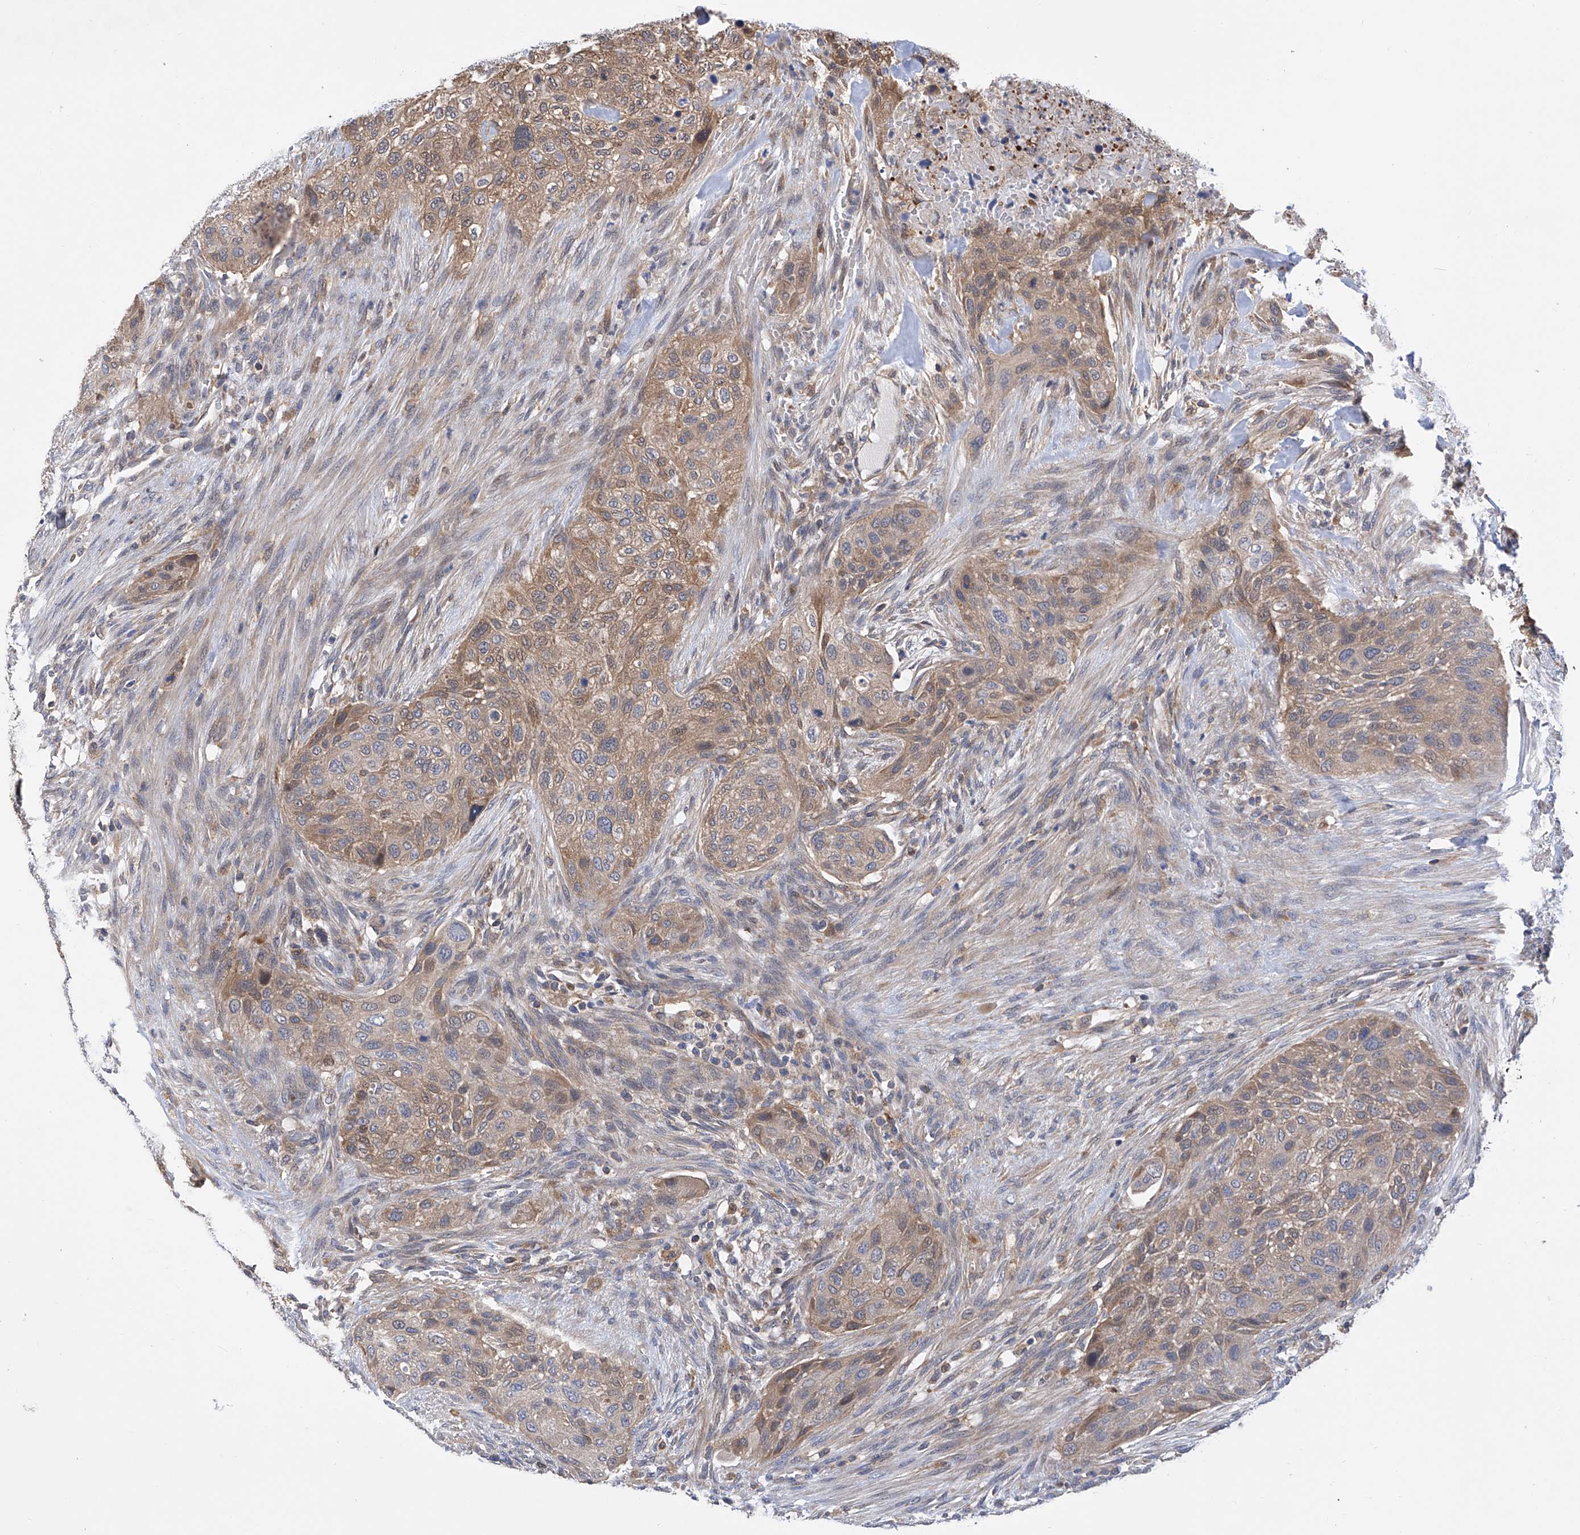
{"staining": {"intensity": "weak", "quantity": ">75%", "location": "cytoplasmic/membranous"}, "tissue": "urothelial cancer", "cell_type": "Tumor cells", "image_type": "cancer", "snomed": [{"axis": "morphology", "description": "Urothelial carcinoma, High grade"}, {"axis": "topography", "description": "Urinary bladder"}], "caption": "This histopathology image demonstrates high-grade urothelial carcinoma stained with immunohistochemistry to label a protein in brown. The cytoplasmic/membranous of tumor cells show weak positivity for the protein. Nuclei are counter-stained blue.", "gene": "SPATA20", "patient": {"sex": "male", "age": 35}}